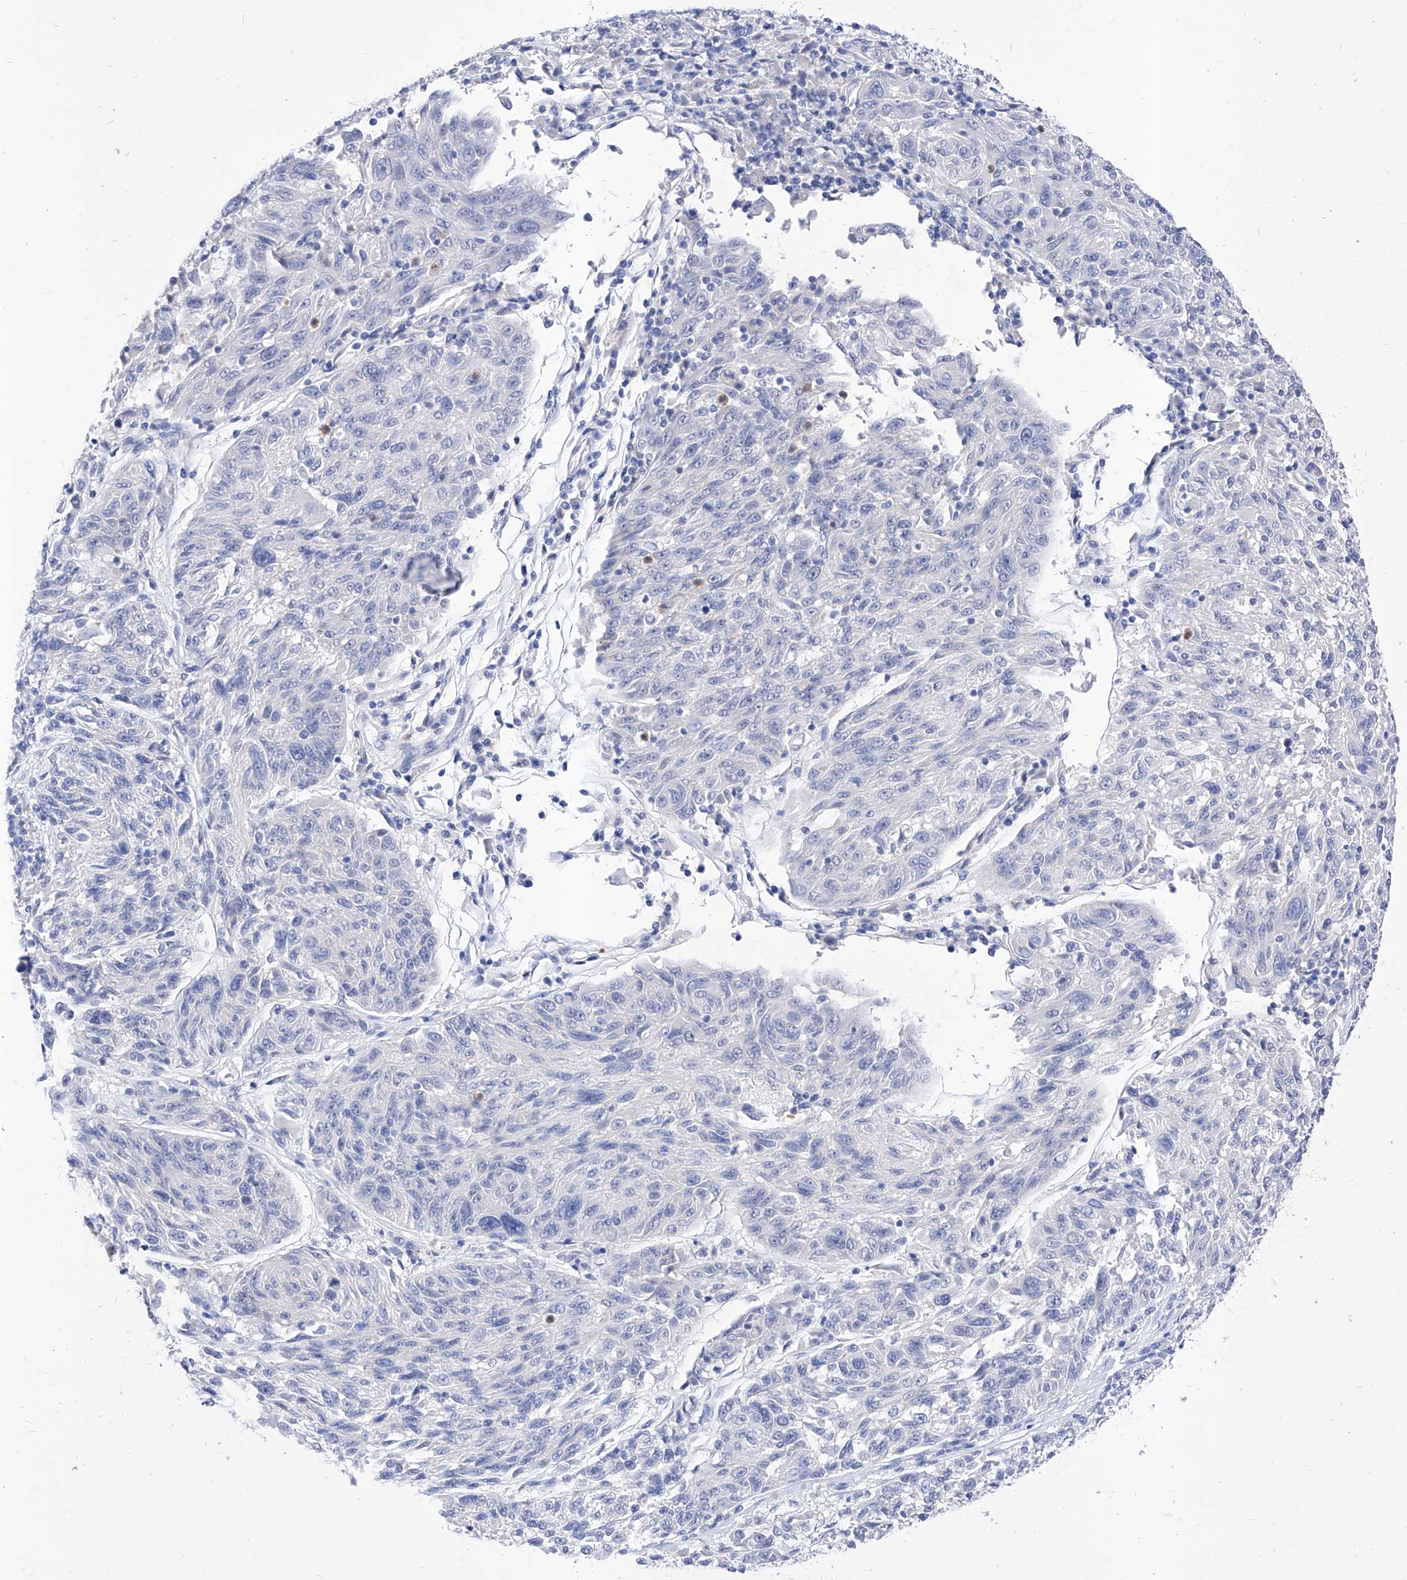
{"staining": {"intensity": "negative", "quantity": "none", "location": "none"}, "tissue": "melanoma", "cell_type": "Tumor cells", "image_type": "cancer", "snomed": [{"axis": "morphology", "description": "Malignant melanoma, NOS"}, {"axis": "topography", "description": "Skin"}], "caption": "Immunohistochemical staining of malignant melanoma exhibits no significant expression in tumor cells.", "gene": "VAX1", "patient": {"sex": "male", "age": 53}}